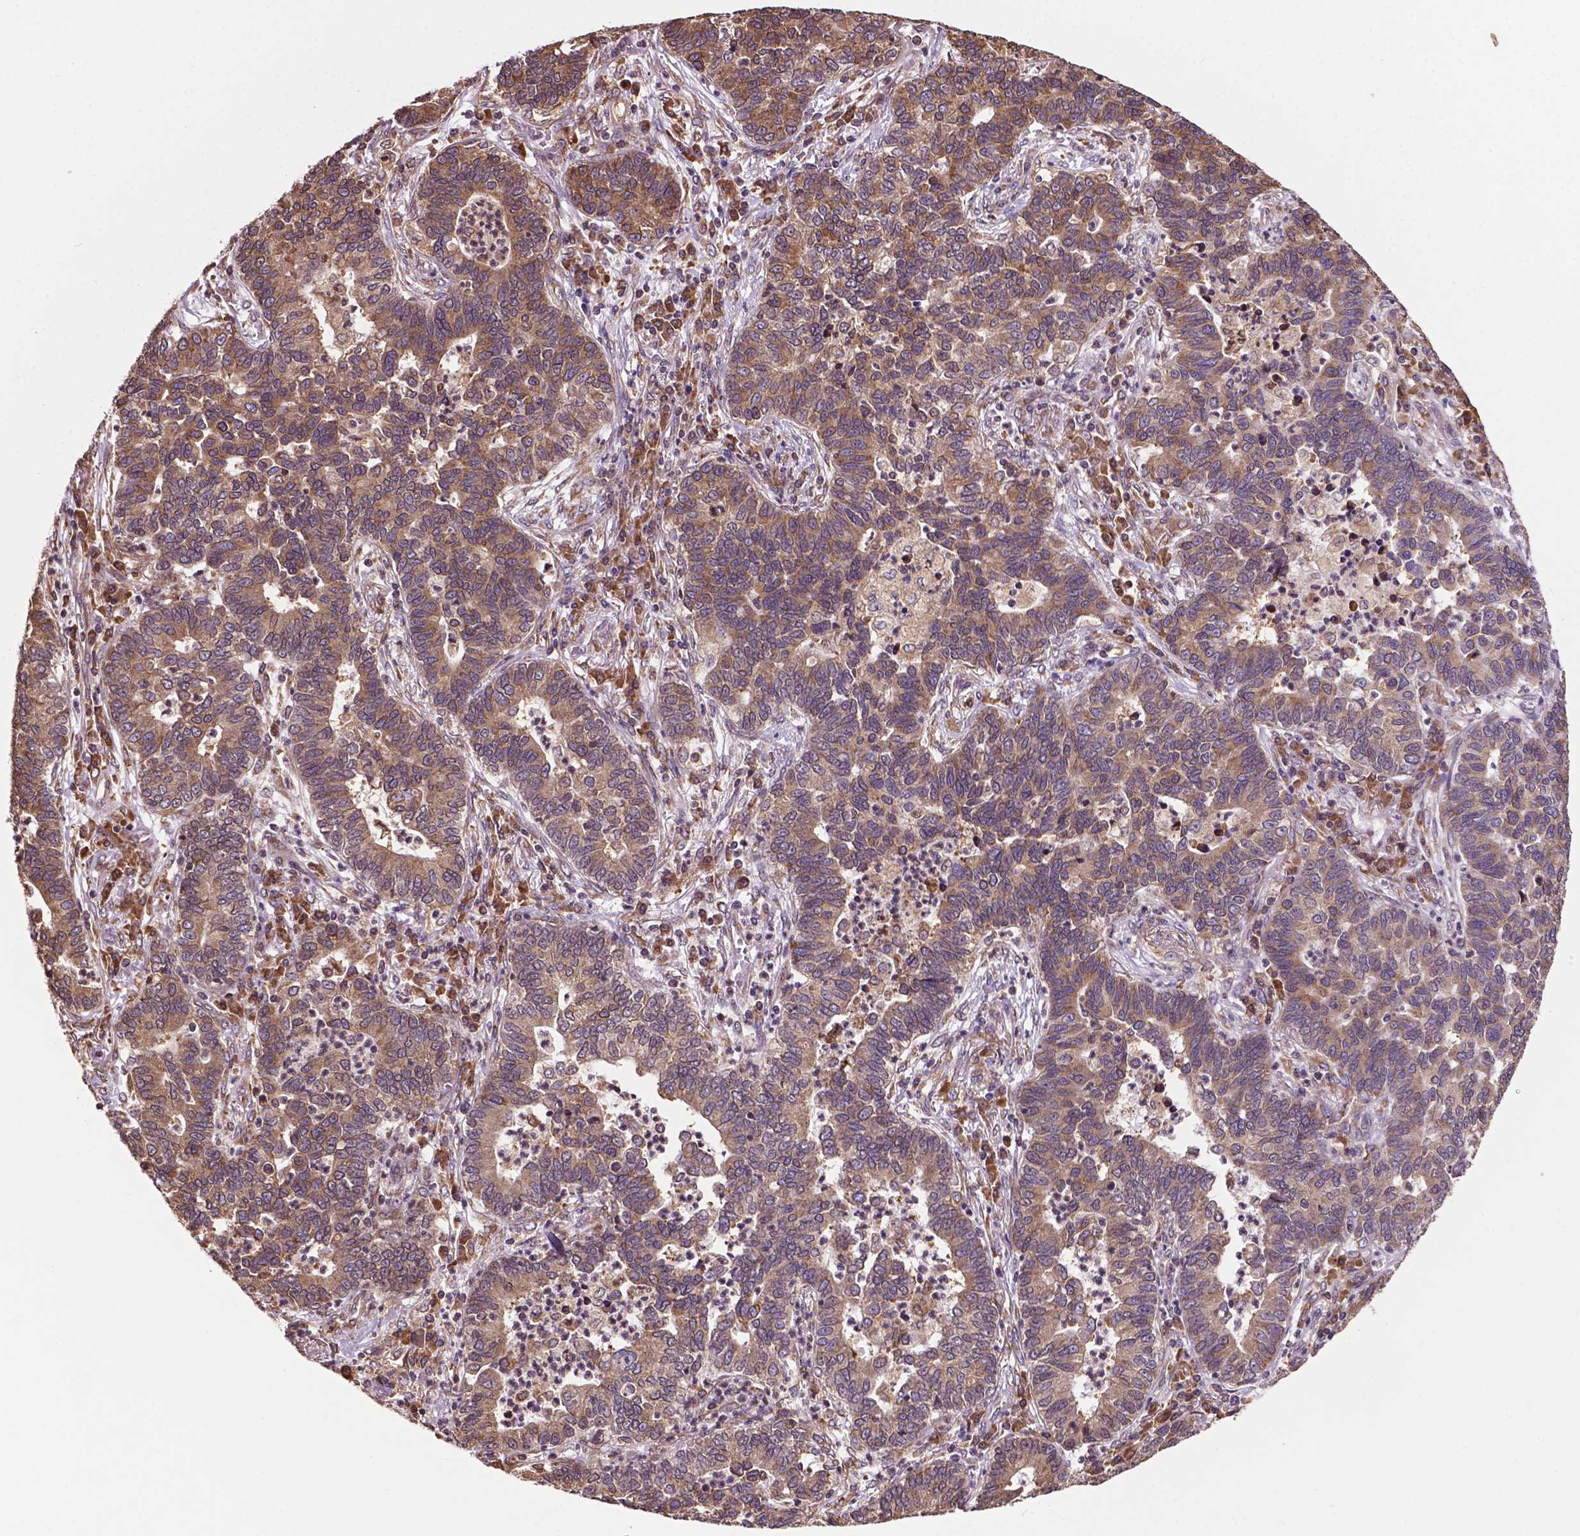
{"staining": {"intensity": "weak", "quantity": "25%-75%", "location": "cytoplasmic/membranous"}, "tissue": "lung cancer", "cell_type": "Tumor cells", "image_type": "cancer", "snomed": [{"axis": "morphology", "description": "Adenocarcinoma, NOS"}, {"axis": "topography", "description": "Lung"}], "caption": "Immunohistochemical staining of human lung cancer reveals low levels of weak cytoplasmic/membranous protein staining in about 25%-75% of tumor cells.", "gene": "GANAB", "patient": {"sex": "female", "age": 57}}